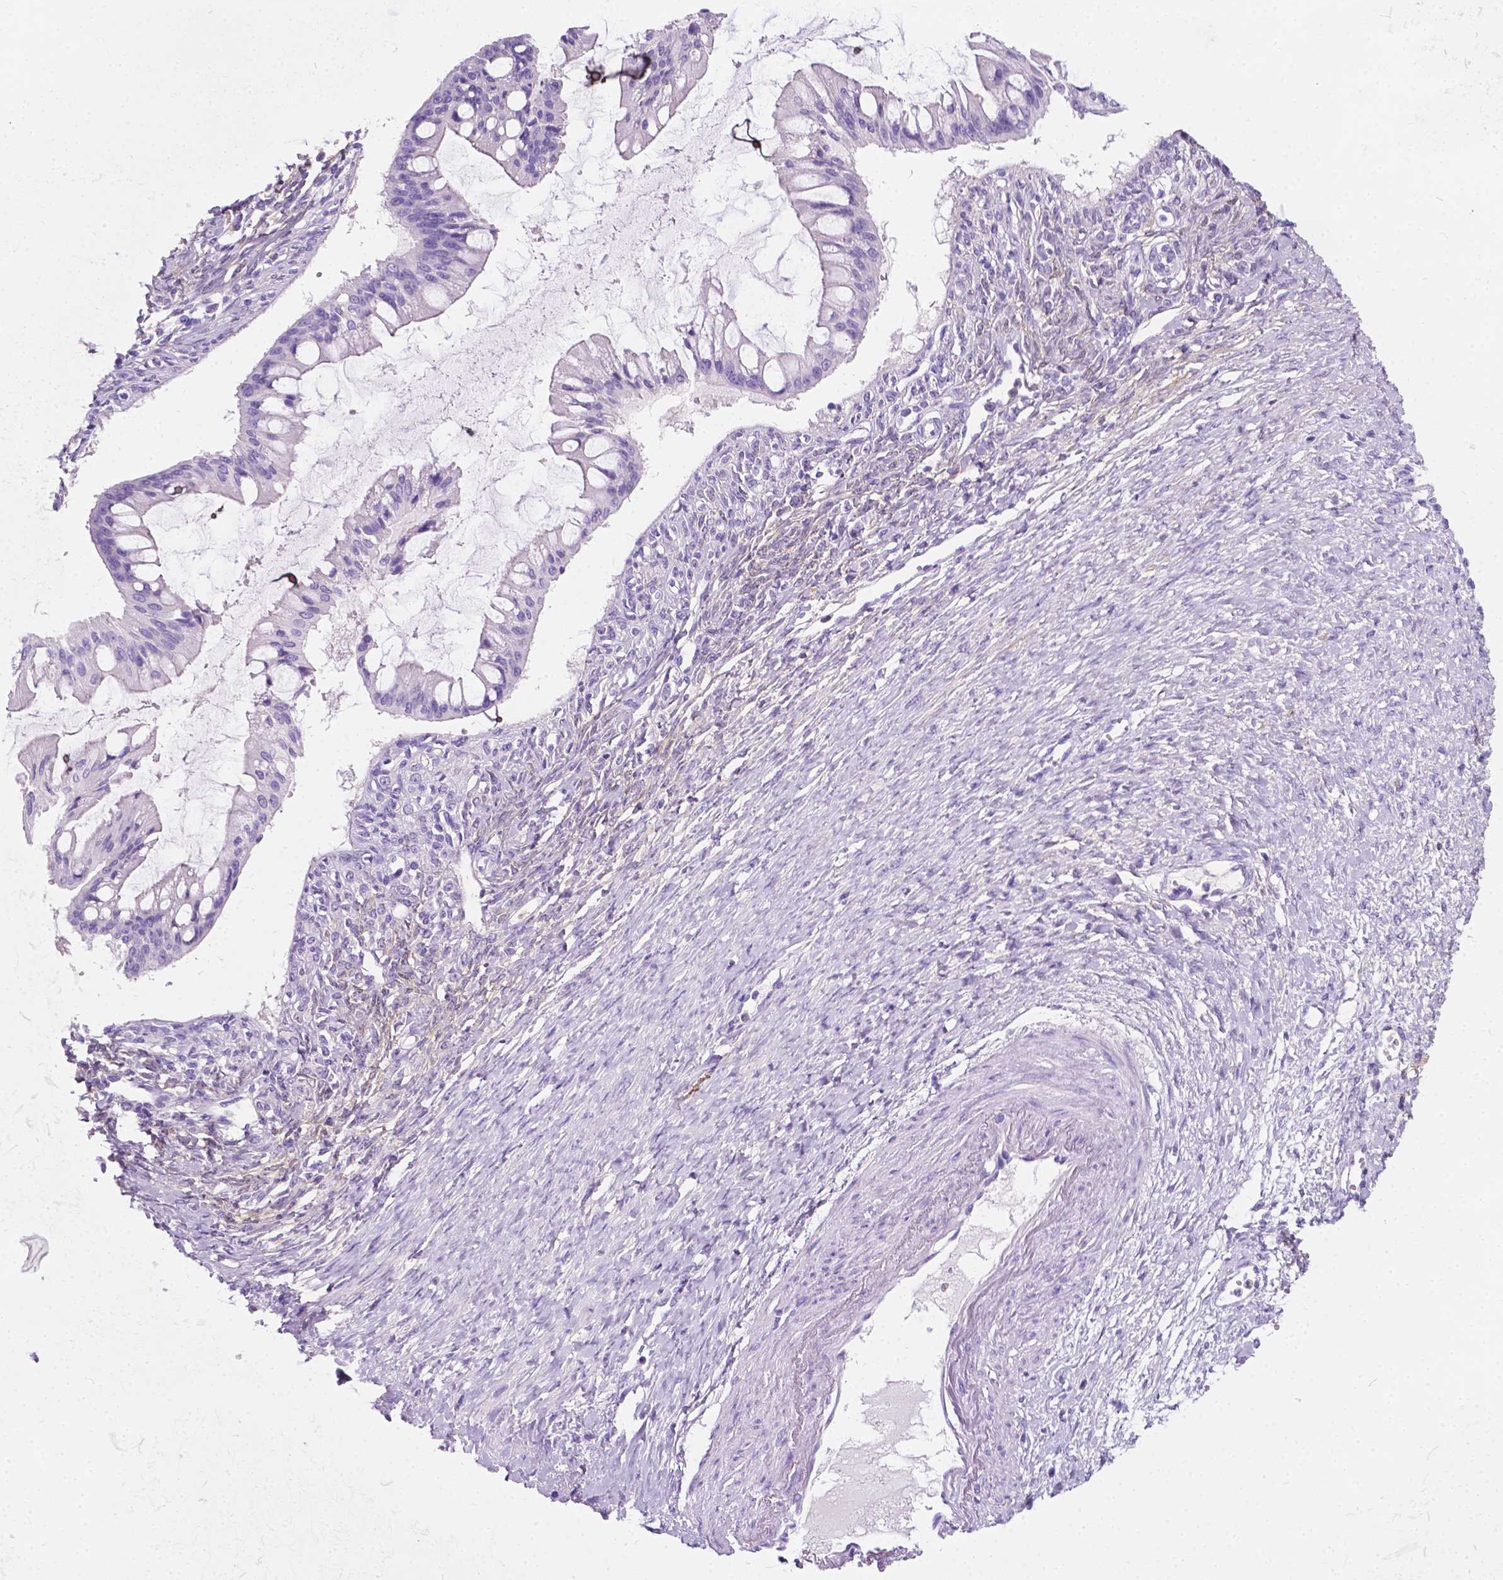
{"staining": {"intensity": "negative", "quantity": "none", "location": "none"}, "tissue": "ovarian cancer", "cell_type": "Tumor cells", "image_type": "cancer", "snomed": [{"axis": "morphology", "description": "Cystadenocarcinoma, mucinous, NOS"}, {"axis": "topography", "description": "Ovary"}], "caption": "The IHC image has no significant staining in tumor cells of ovarian cancer tissue. The staining was performed using DAB (3,3'-diaminobenzidine) to visualize the protein expression in brown, while the nuclei were stained in blue with hematoxylin (Magnification: 20x).", "gene": "GNAO1", "patient": {"sex": "female", "age": 73}}